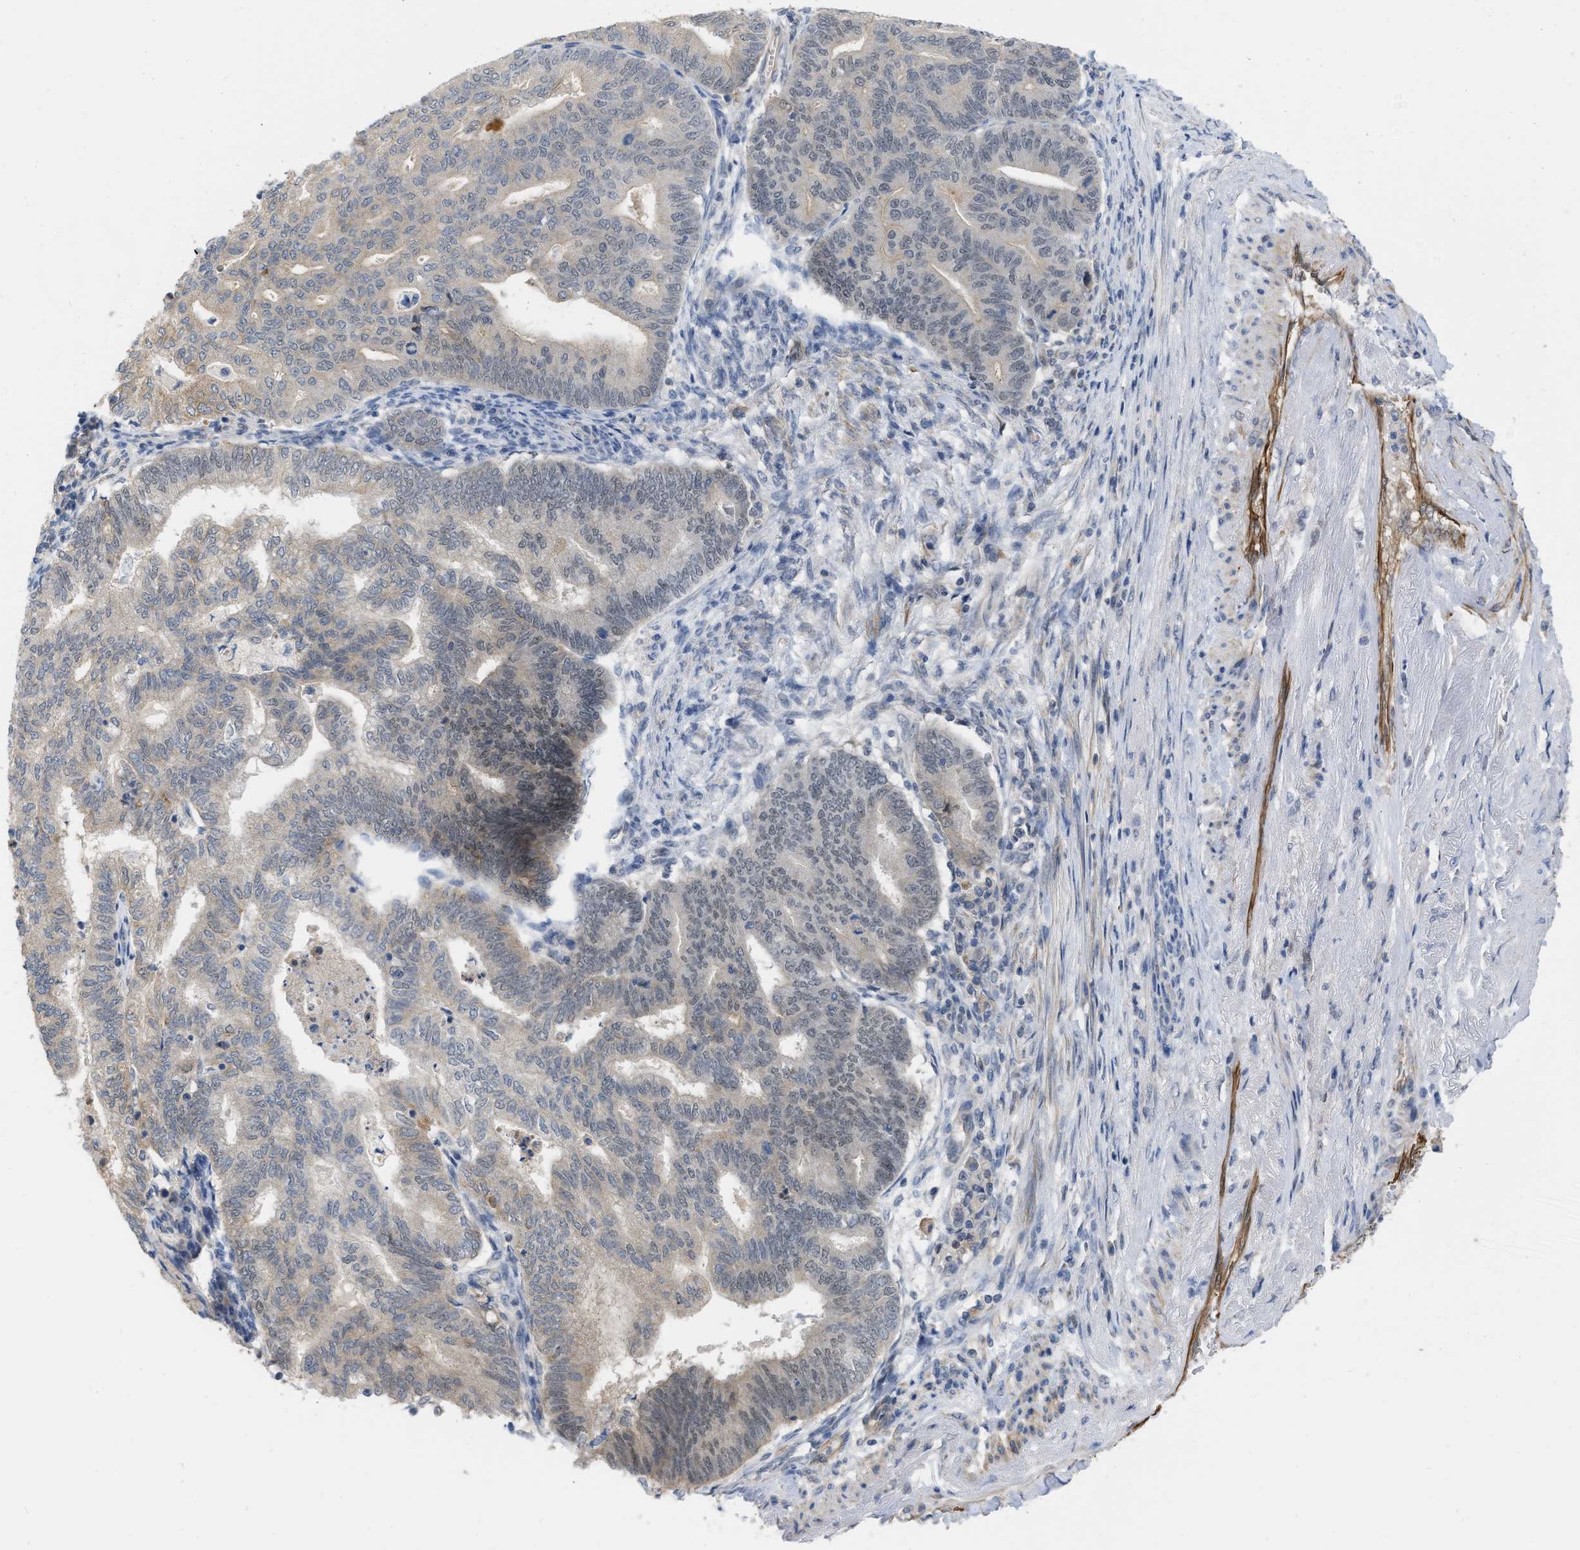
{"staining": {"intensity": "negative", "quantity": "none", "location": "none"}, "tissue": "endometrial cancer", "cell_type": "Tumor cells", "image_type": "cancer", "snomed": [{"axis": "morphology", "description": "Polyp, NOS"}, {"axis": "morphology", "description": "Adenocarcinoma, NOS"}, {"axis": "morphology", "description": "Adenoma, NOS"}, {"axis": "topography", "description": "Endometrium"}], "caption": "Micrograph shows no significant protein staining in tumor cells of adenoma (endometrial). (Brightfield microscopy of DAB (3,3'-diaminobenzidine) immunohistochemistry at high magnification).", "gene": "NAPEPLD", "patient": {"sex": "female", "age": 79}}